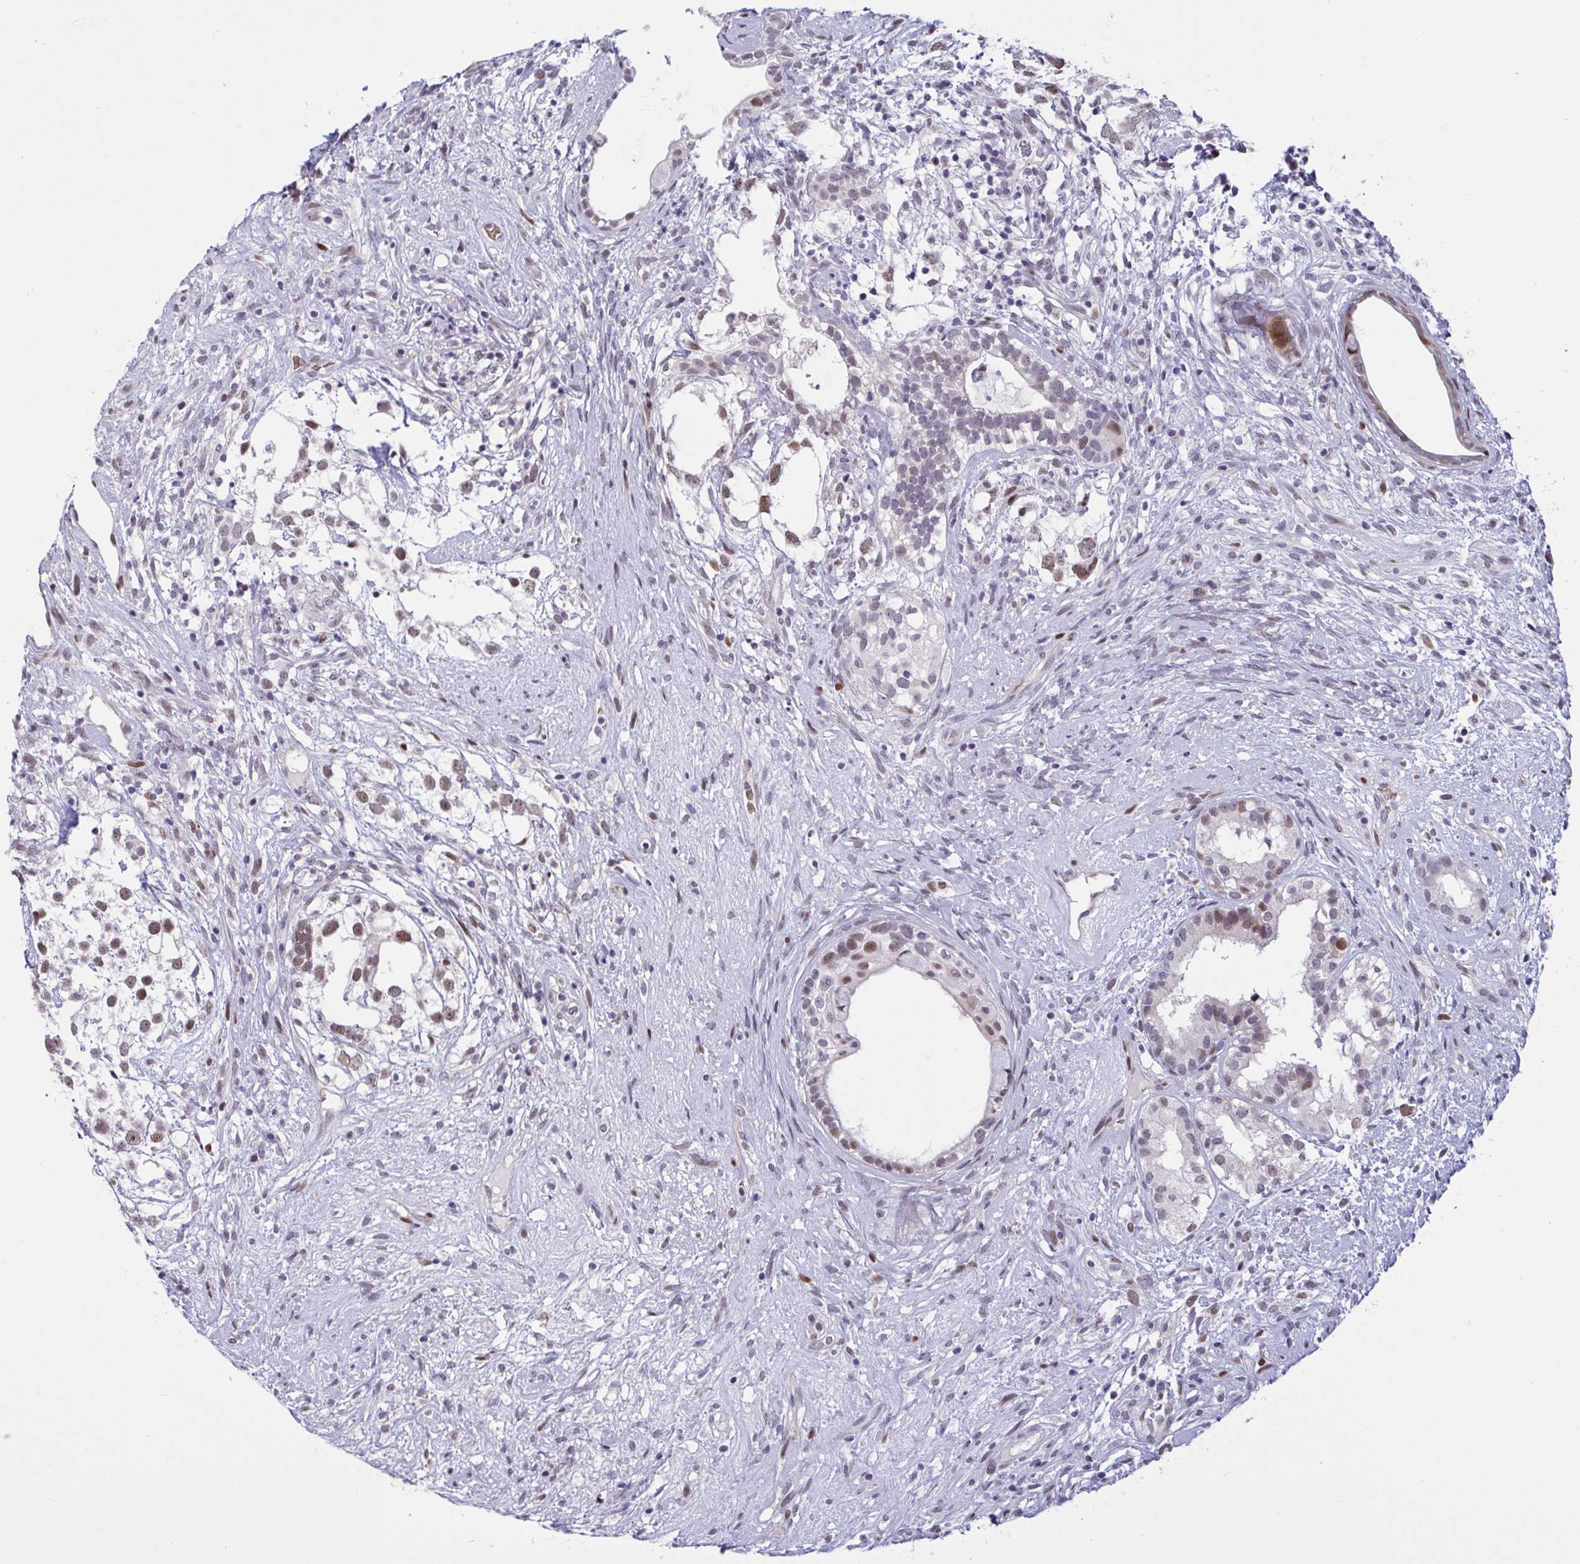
{"staining": {"intensity": "moderate", "quantity": "25%-75%", "location": "nuclear"}, "tissue": "testis cancer", "cell_type": "Tumor cells", "image_type": "cancer", "snomed": [{"axis": "morphology", "description": "Seminoma, NOS"}, {"axis": "morphology", "description": "Carcinoma, Embryonal, NOS"}, {"axis": "topography", "description": "Testis"}], "caption": "Immunohistochemical staining of testis cancer reveals medium levels of moderate nuclear protein expression in approximately 25%-75% of tumor cells.", "gene": "RBL1", "patient": {"sex": "male", "age": 41}}